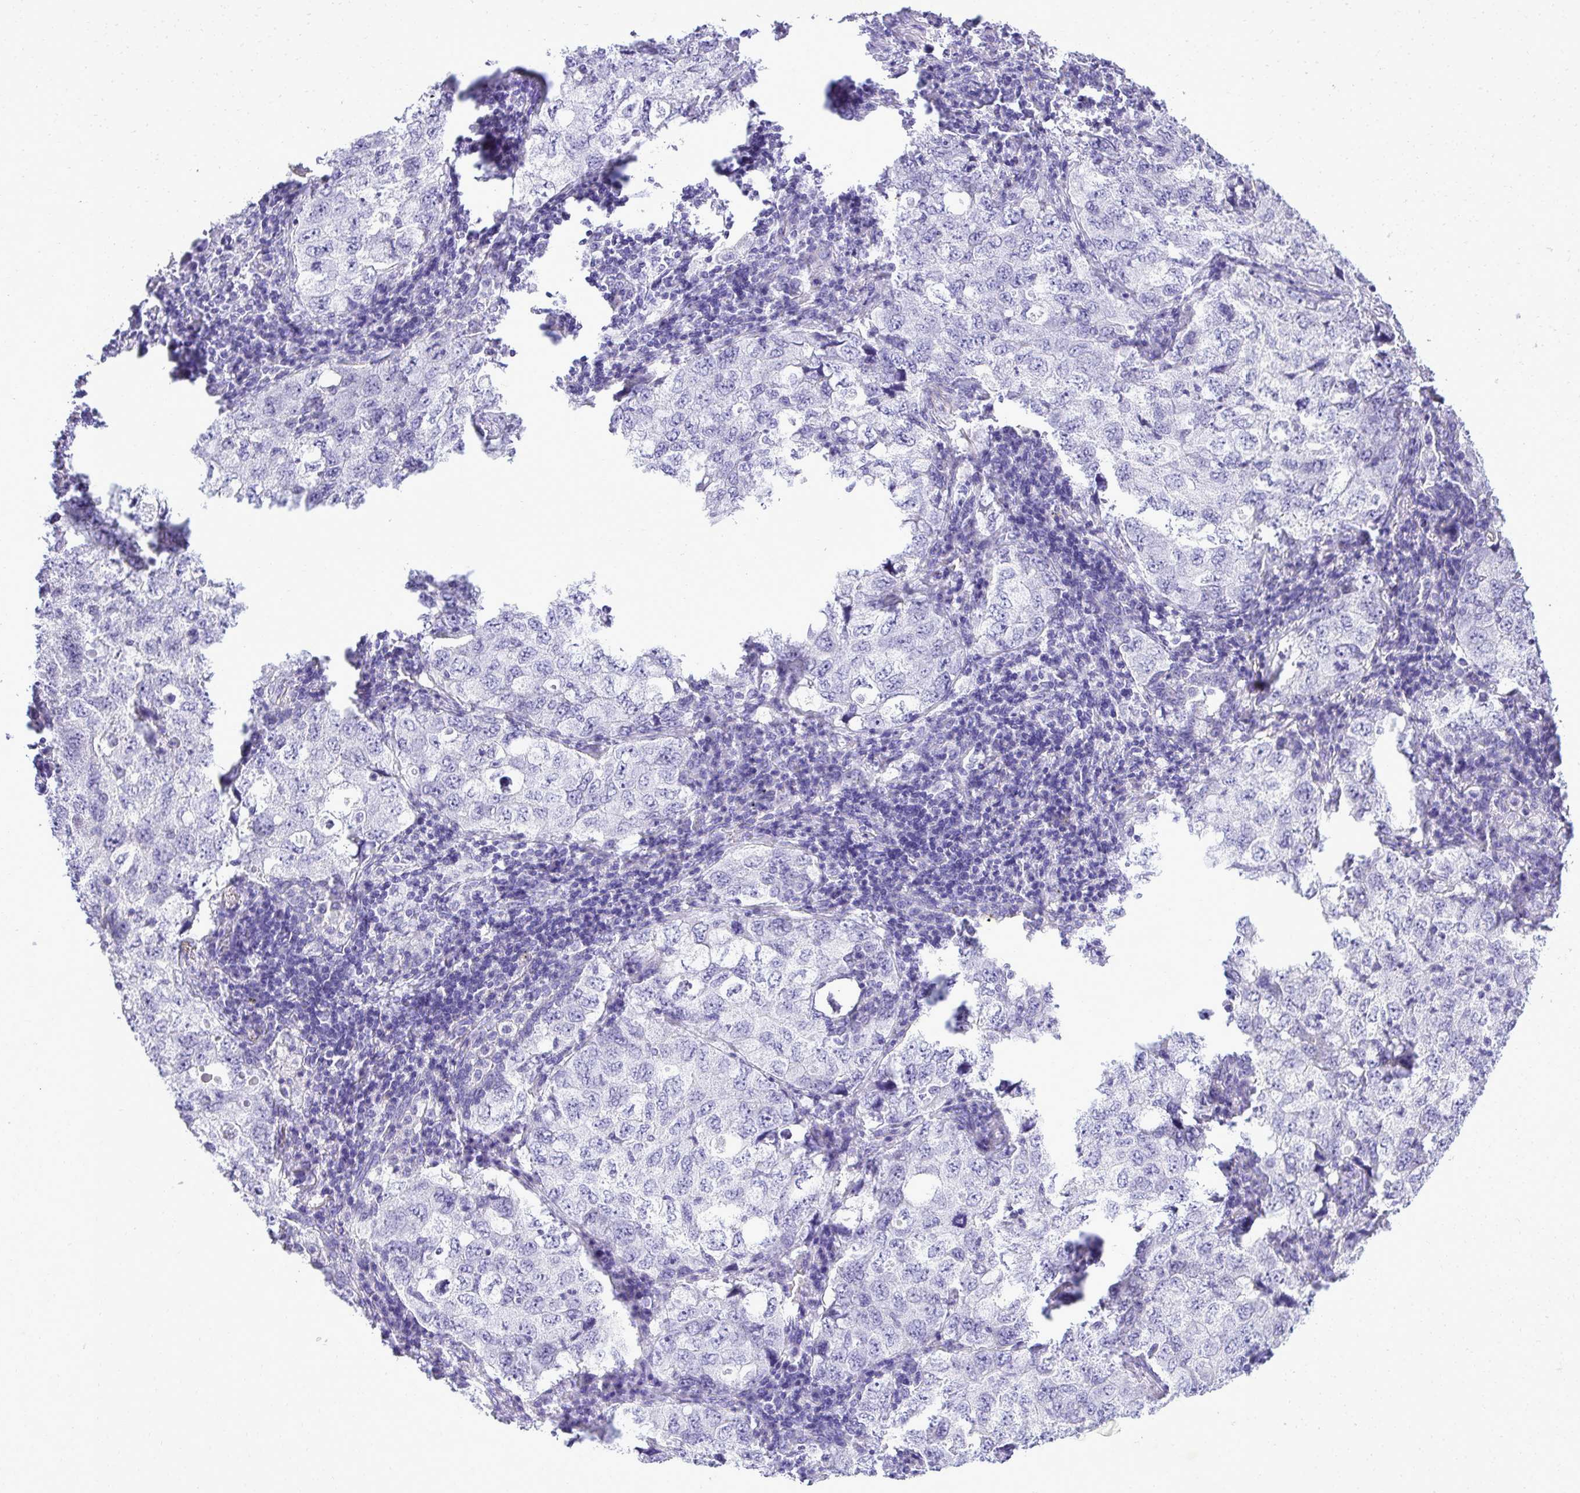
{"staining": {"intensity": "negative", "quantity": "none", "location": "none"}, "tissue": "lung cancer", "cell_type": "Tumor cells", "image_type": "cancer", "snomed": [{"axis": "morphology", "description": "Adenocarcinoma, NOS"}, {"axis": "topography", "description": "Lung"}], "caption": "Protein analysis of adenocarcinoma (lung) reveals no significant positivity in tumor cells.", "gene": "PITPNM3", "patient": {"sex": "female", "age": 57}}